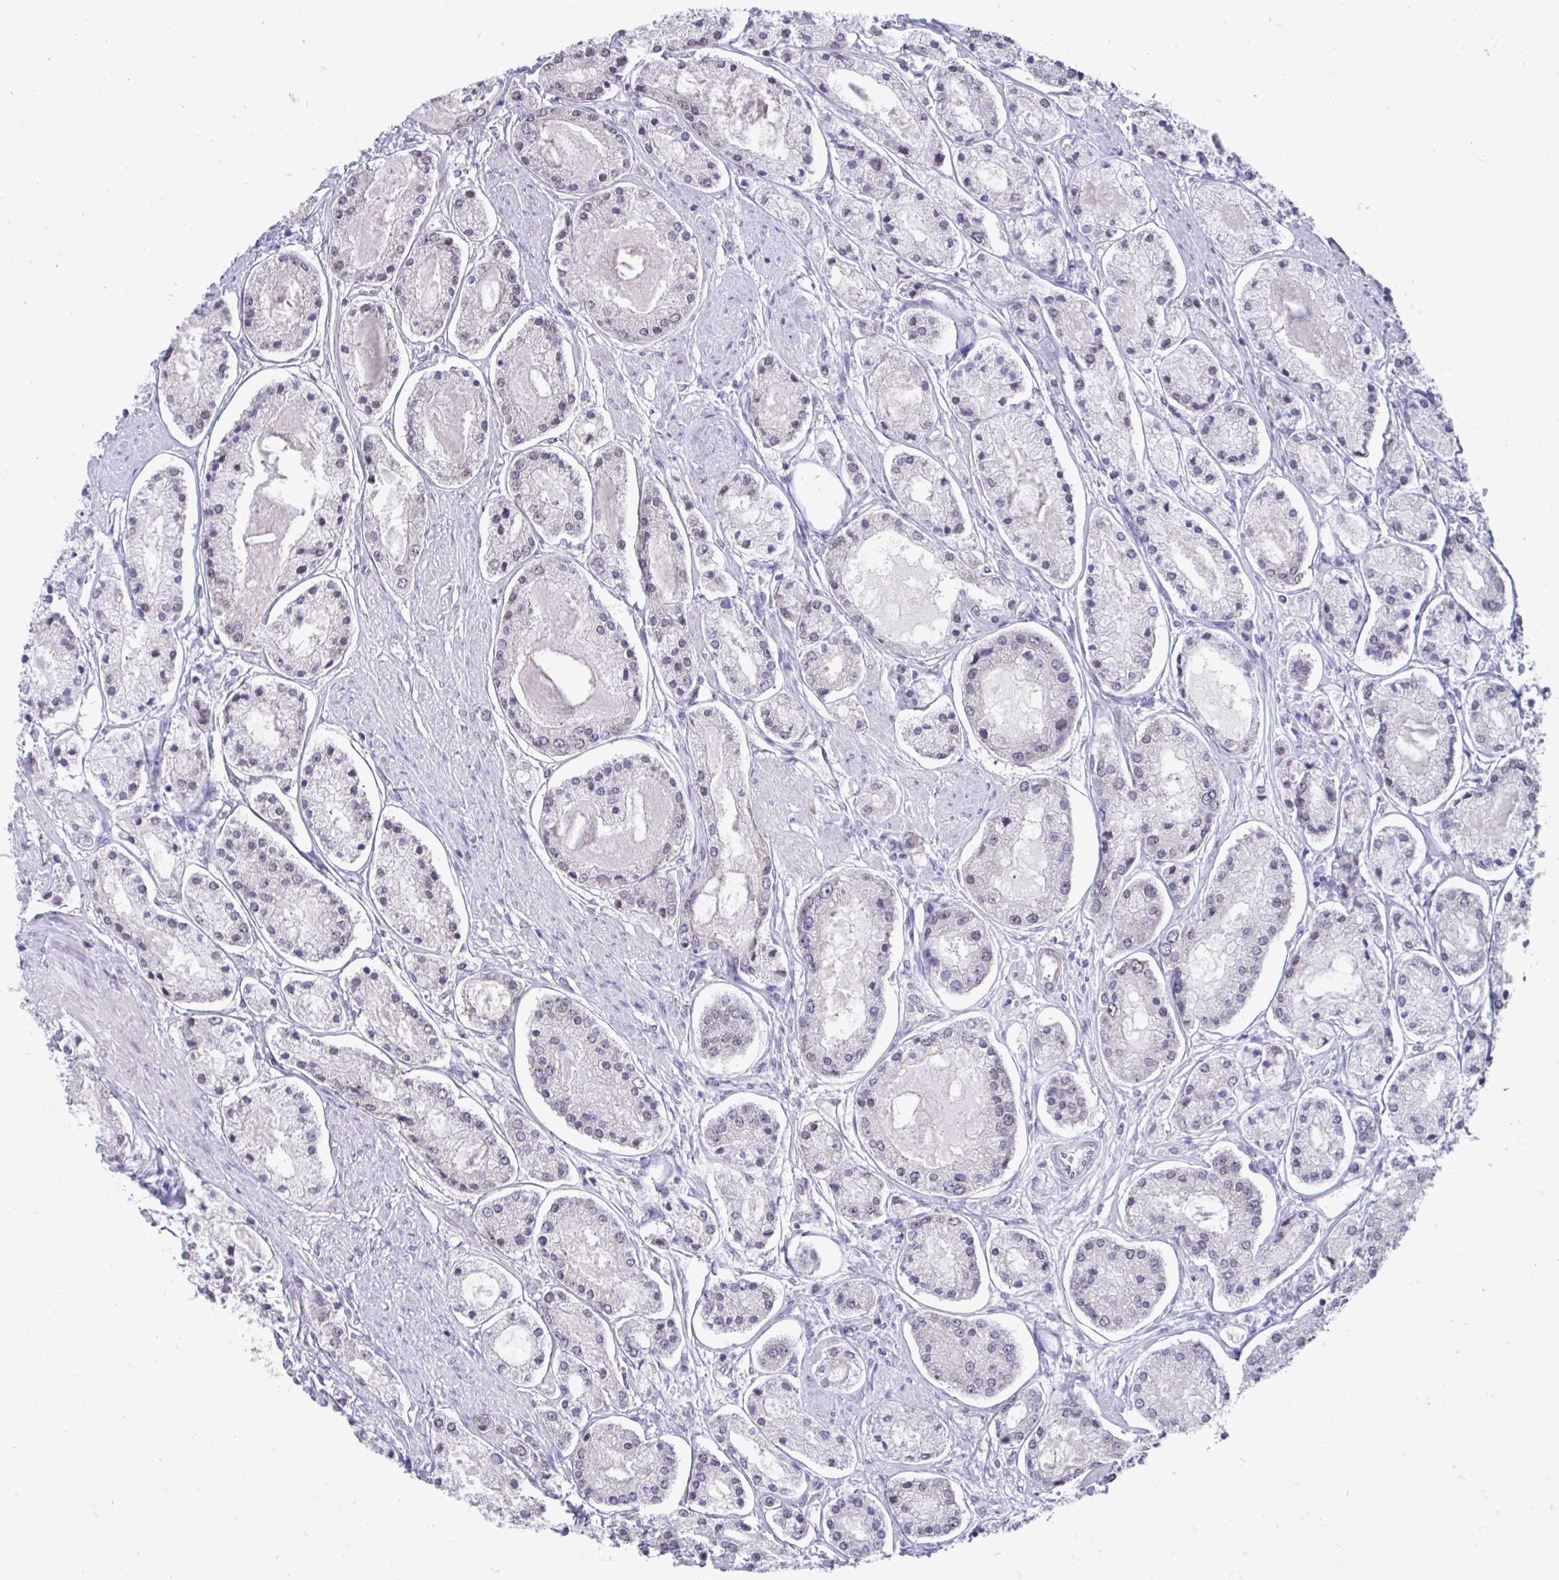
{"staining": {"intensity": "negative", "quantity": "none", "location": "none"}, "tissue": "prostate cancer", "cell_type": "Tumor cells", "image_type": "cancer", "snomed": [{"axis": "morphology", "description": "Adenocarcinoma, High grade"}, {"axis": "topography", "description": "Prostate"}], "caption": "Prostate adenocarcinoma (high-grade) was stained to show a protein in brown. There is no significant expression in tumor cells.", "gene": "SELENON", "patient": {"sex": "male", "age": 66}}